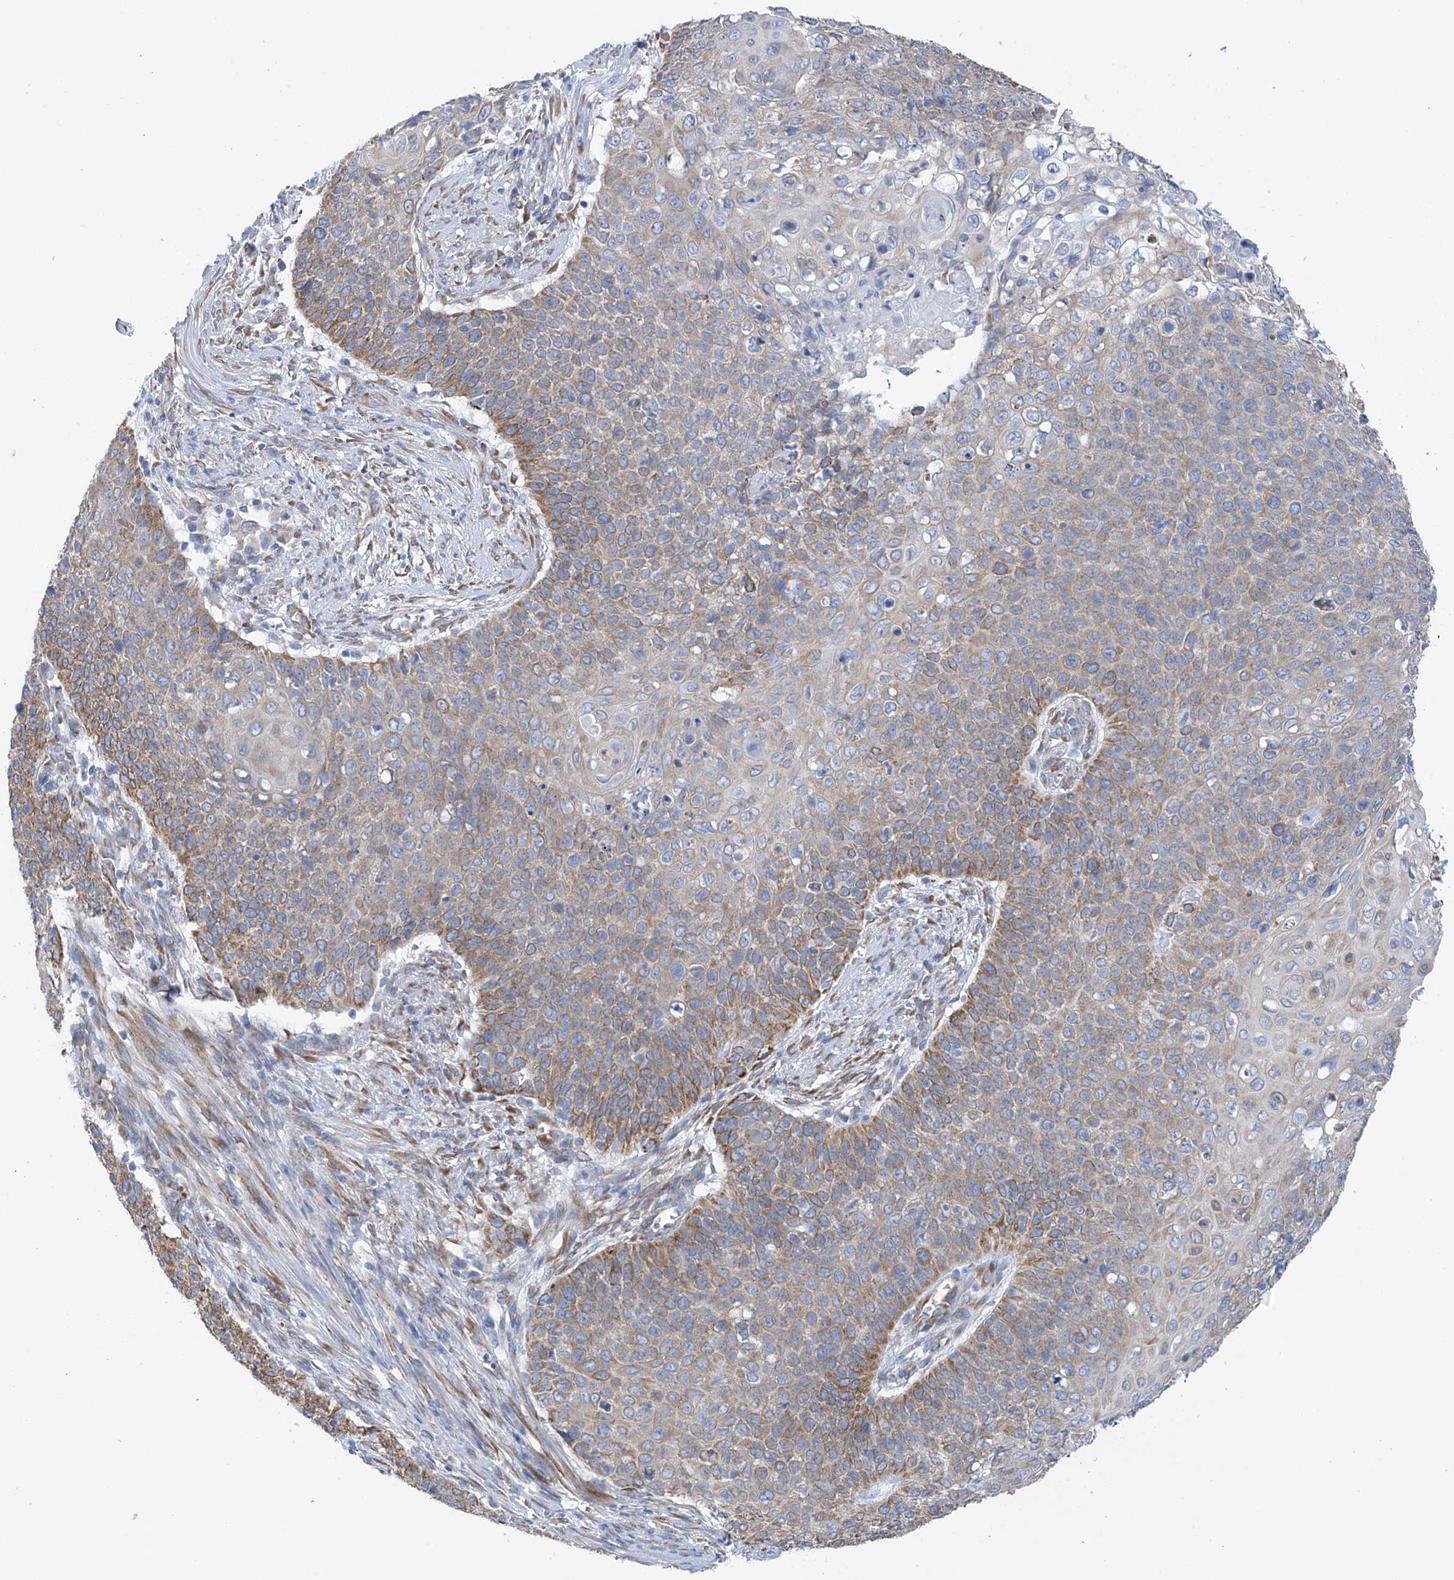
{"staining": {"intensity": "moderate", "quantity": "25%-75%", "location": "cytoplasmic/membranous"}, "tissue": "cervical cancer", "cell_type": "Tumor cells", "image_type": "cancer", "snomed": [{"axis": "morphology", "description": "Squamous cell carcinoma, NOS"}, {"axis": "topography", "description": "Cervix"}], "caption": "Approximately 25%-75% of tumor cells in human cervical cancer exhibit moderate cytoplasmic/membranous protein staining as visualized by brown immunohistochemical staining.", "gene": "RCN2", "patient": {"sex": "female", "age": 39}}